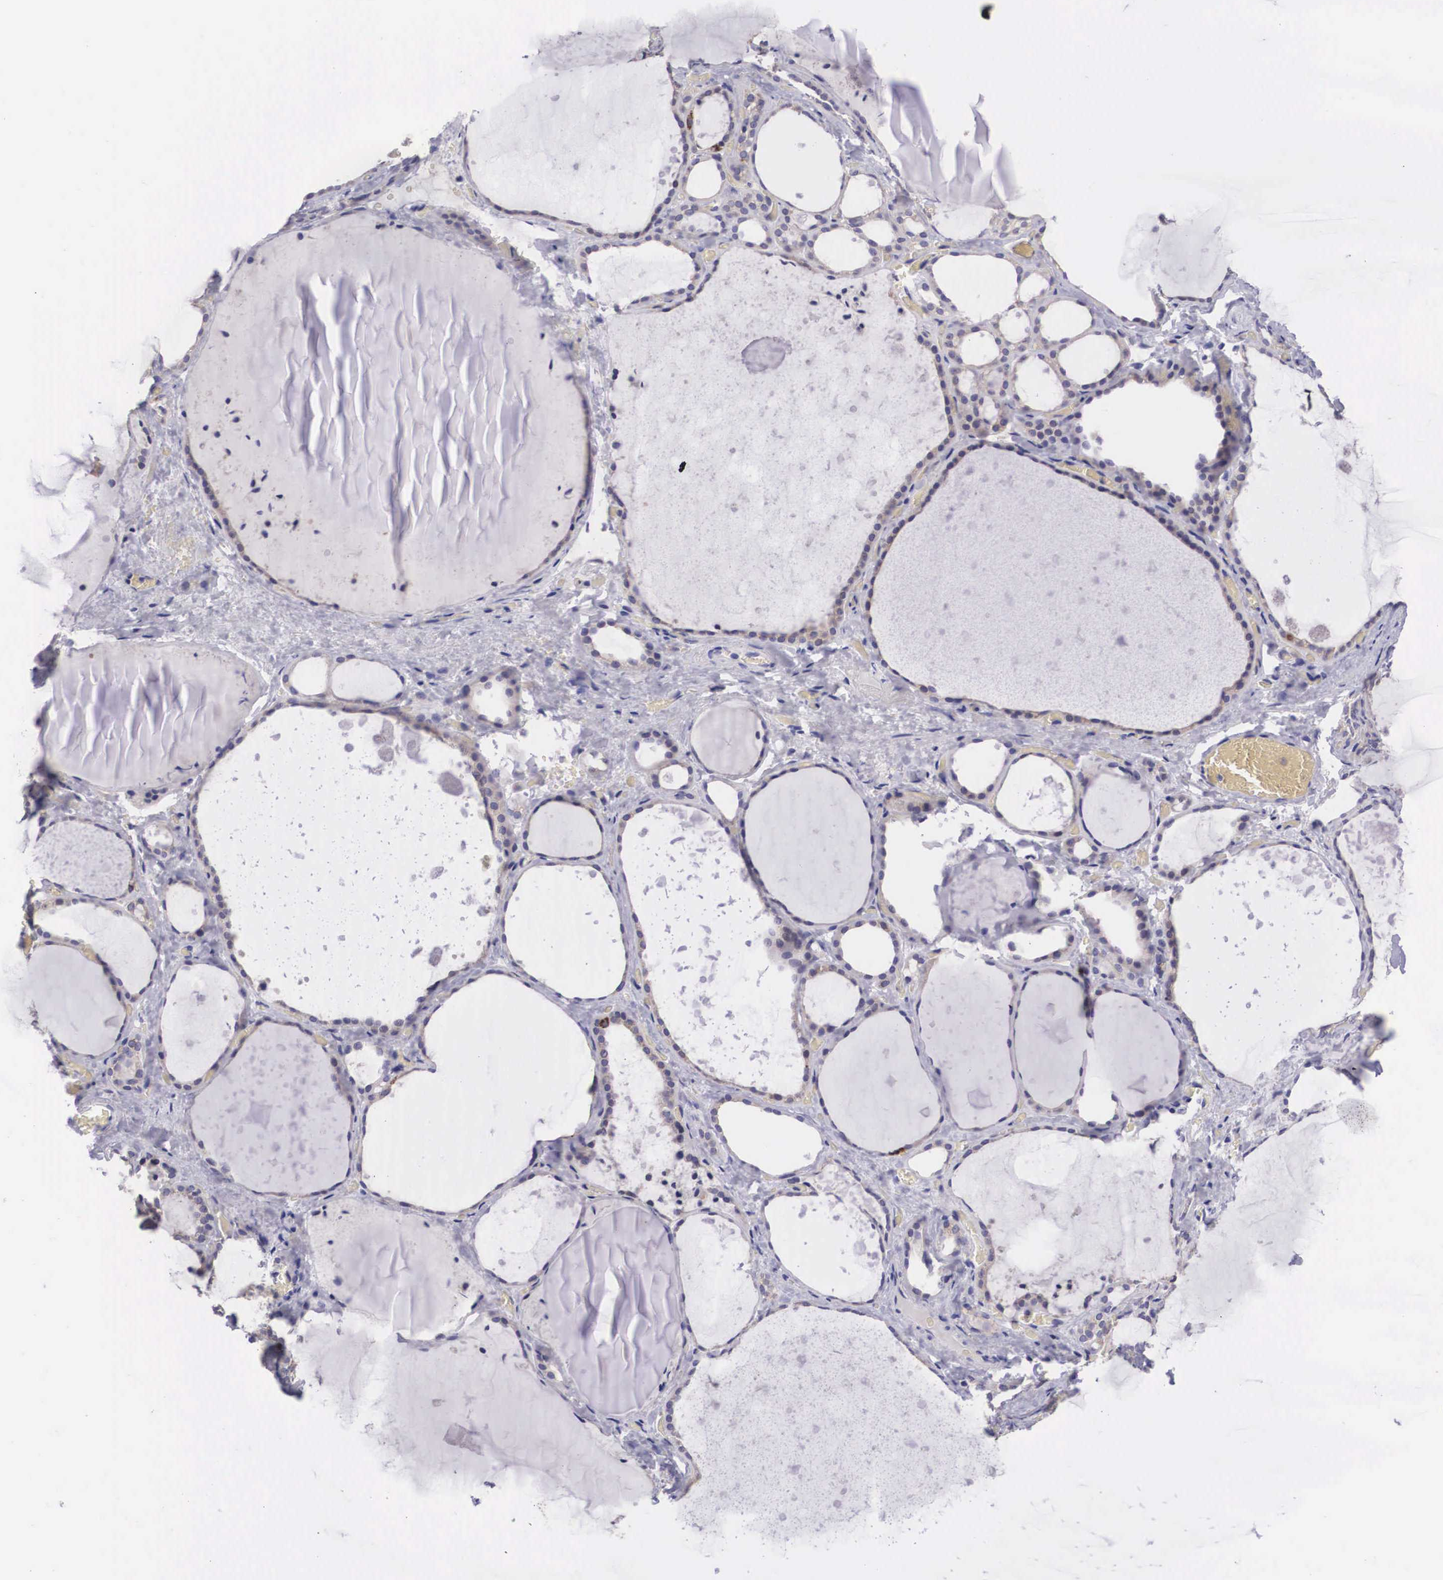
{"staining": {"intensity": "weak", "quantity": "25%-75%", "location": "cytoplasmic/membranous"}, "tissue": "thyroid gland", "cell_type": "Glandular cells", "image_type": "normal", "snomed": [{"axis": "morphology", "description": "Normal tissue, NOS"}, {"axis": "topography", "description": "Thyroid gland"}], "caption": "Immunohistochemistry (IHC) (DAB) staining of benign thyroid gland displays weak cytoplasmic/membranous protein positivity in about 25%-75% of glandular cells.", "gene": "ARG2", "patient": {"sex": "male", "age": 76}}